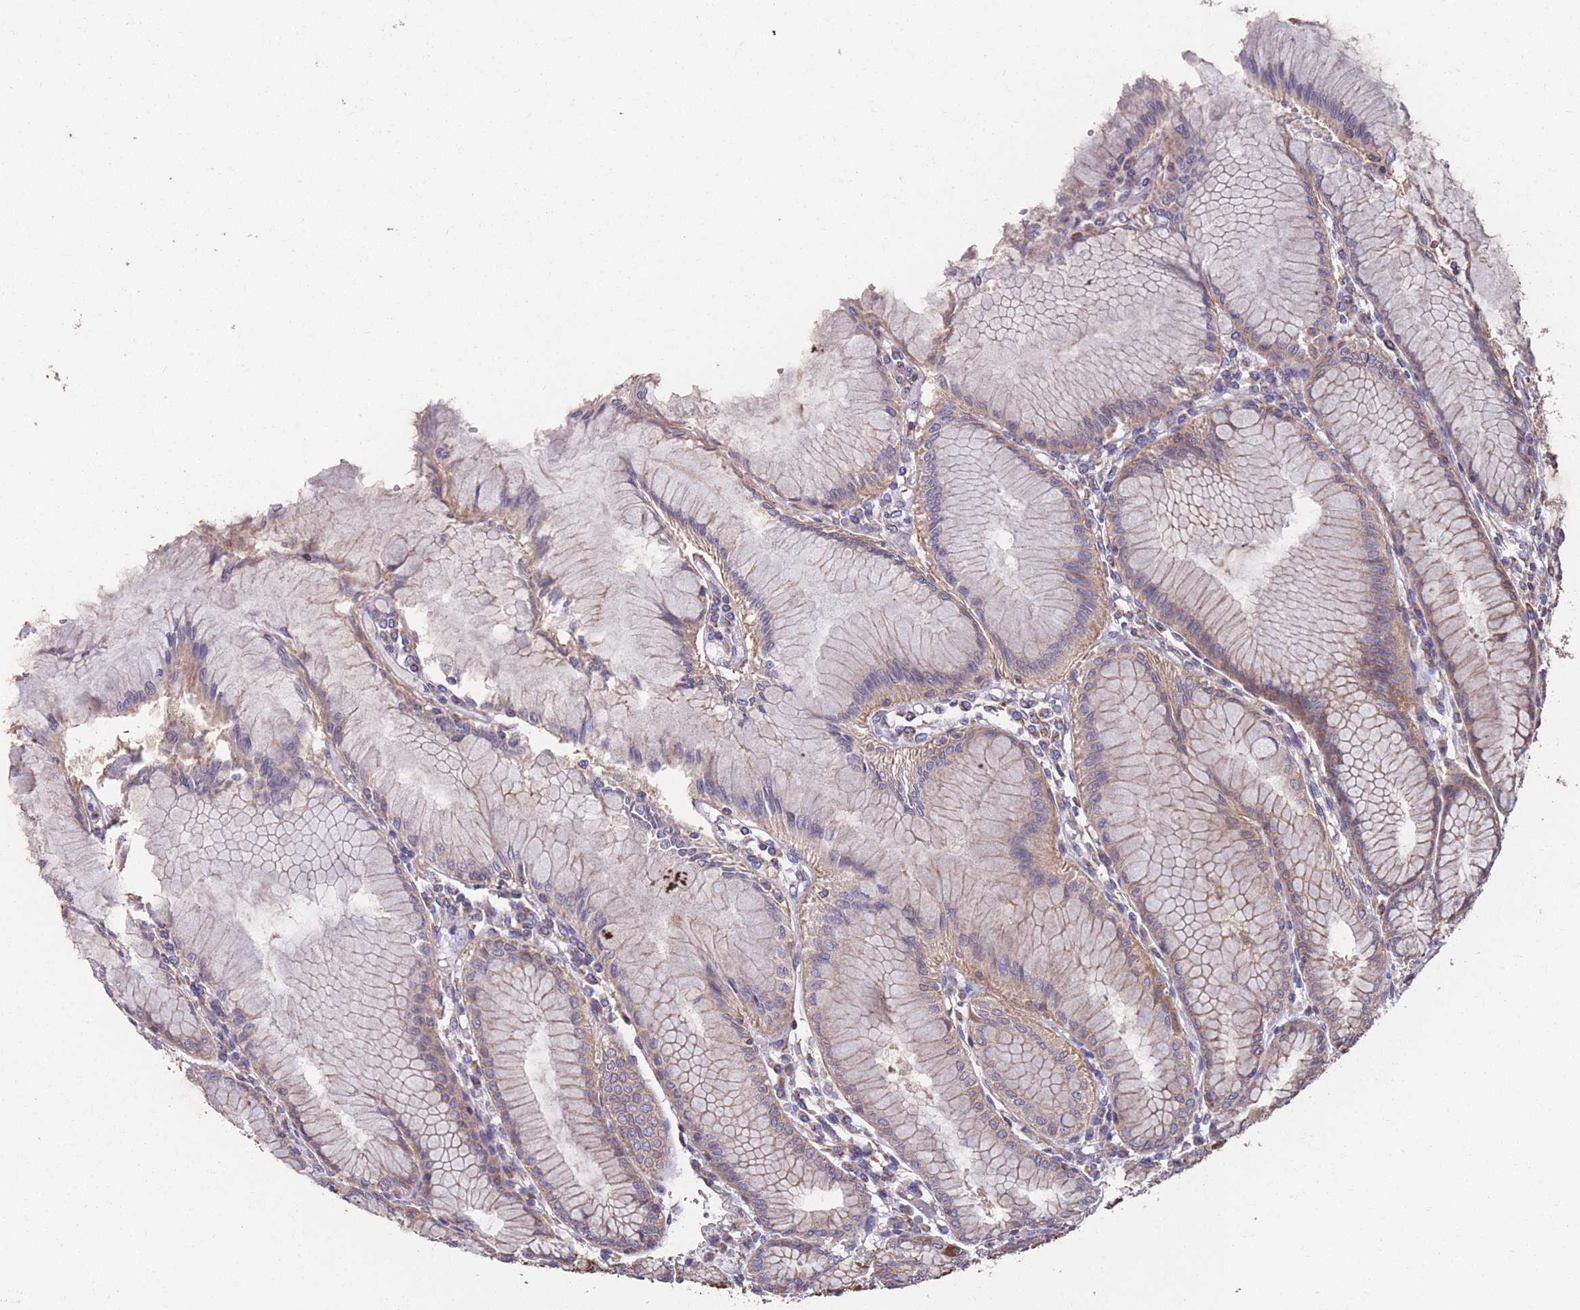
{"staining": {"intensity": "moderate", "quantity": "25%-75%", "location": "cytoplasmic/membranous"}, "tissue": "stomach", "cell_type": "Glandular cells", "image_type": "normal", "snomed": [{"axis": "morphology", "description": "Normal tissue, NOS"}, {"axis": "topography", "description": "Stomach"}], "caption": "An IHC histopathology image of normal tissue is shown. Protein staining in brown shows moderate cytoplasmic/membranous positivity in stomach within glandular cells. The staining was performed using DAB, with brown indicating positive protein expression. Nuclei are stained blue with hematoxylin.", "gene": "NUDT21", "patient": {"sex": "female", "age": 57}}